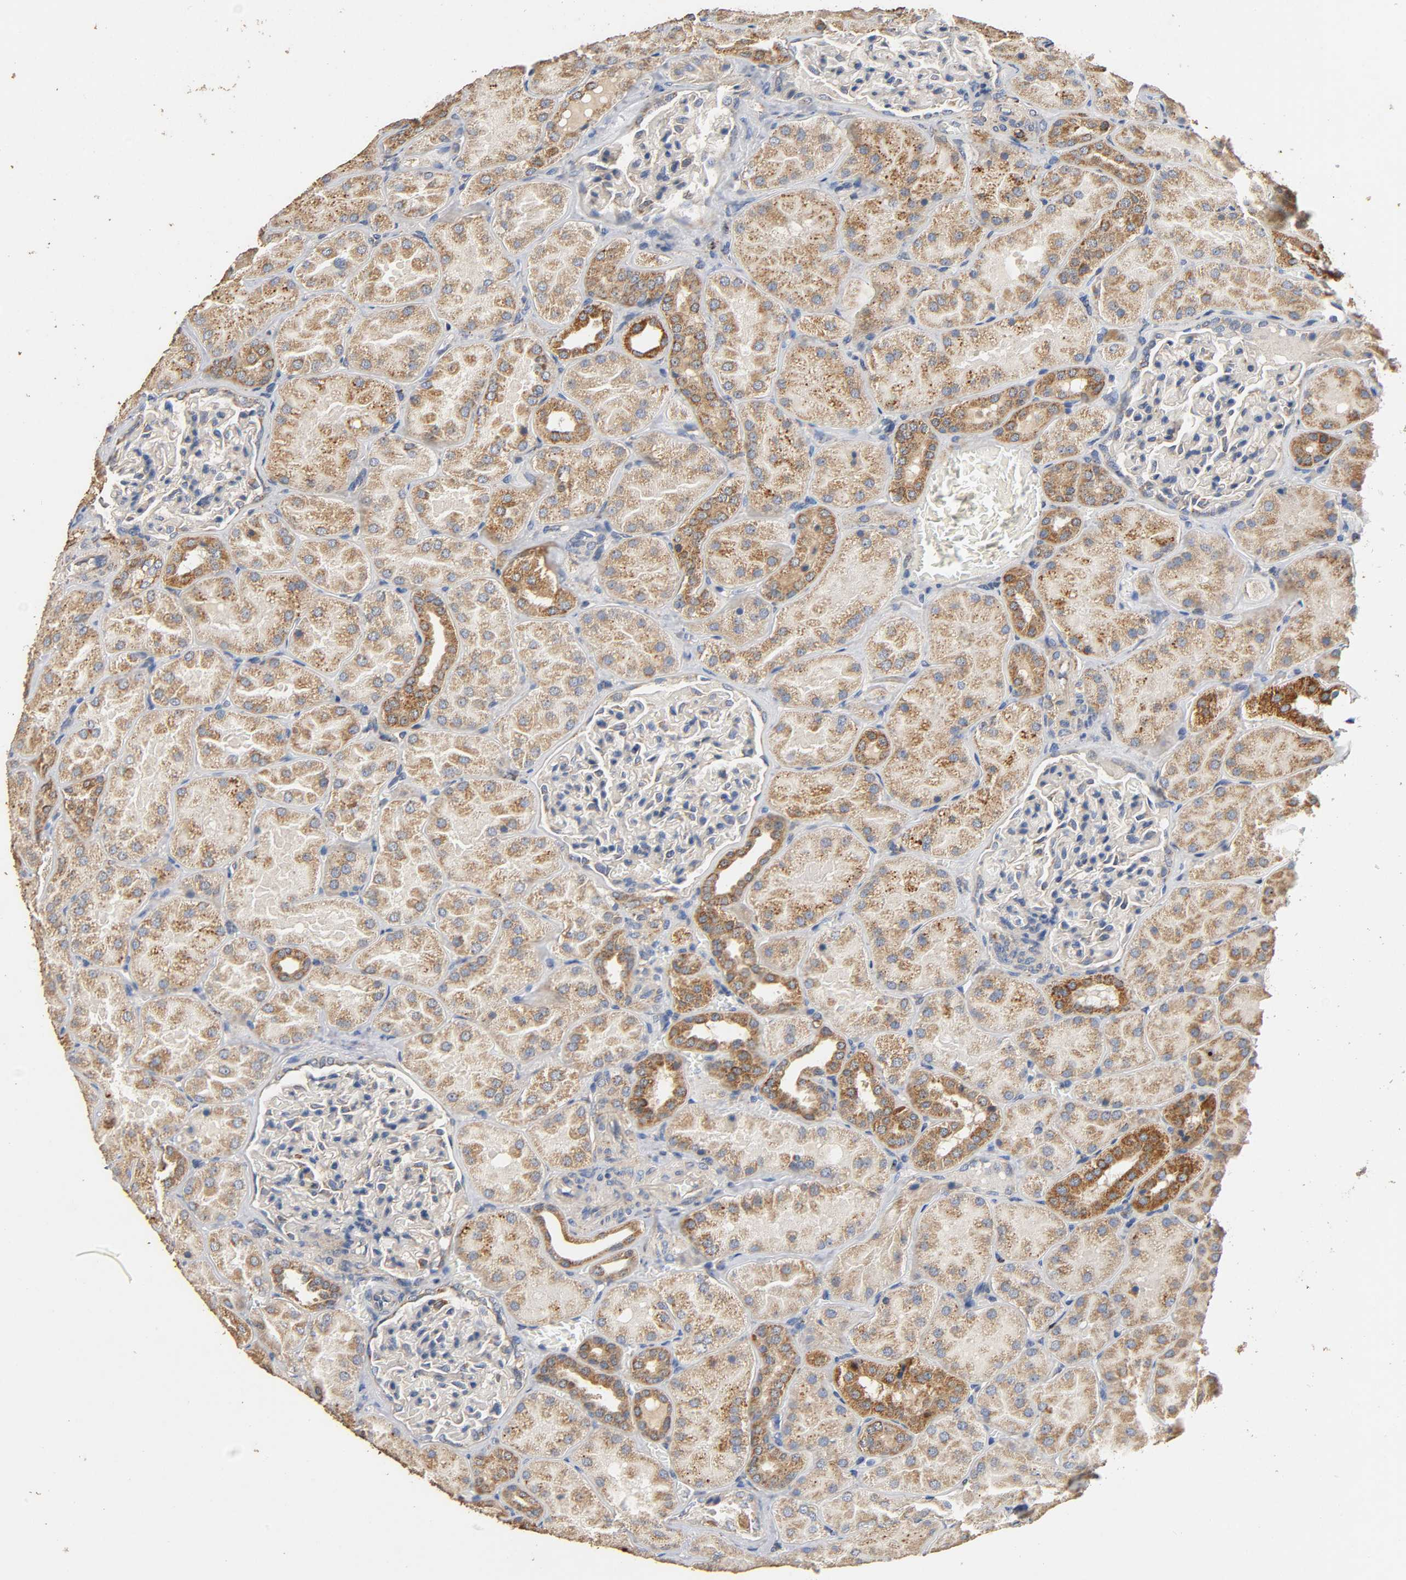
{"staining": {"intensity": "weak", "quantity": "<25%", "location": "cytoplasmic/membranous"}, "tissue": "kidney", "cell_type": "Cells in glomeruli", "image_type": "normal", "snomed": [{"axis": "morphology", "description": "Normal tissue, NOS"}, {"axis": "topography", "description": "Kidney"}], "caption": "Kidney stained for a protein using immunohistochemistry (IHC) exhibits no positivity cells in glomeruli.", "gene": "NDUFS3", "patient": {"sex": "male", "age": 28}}